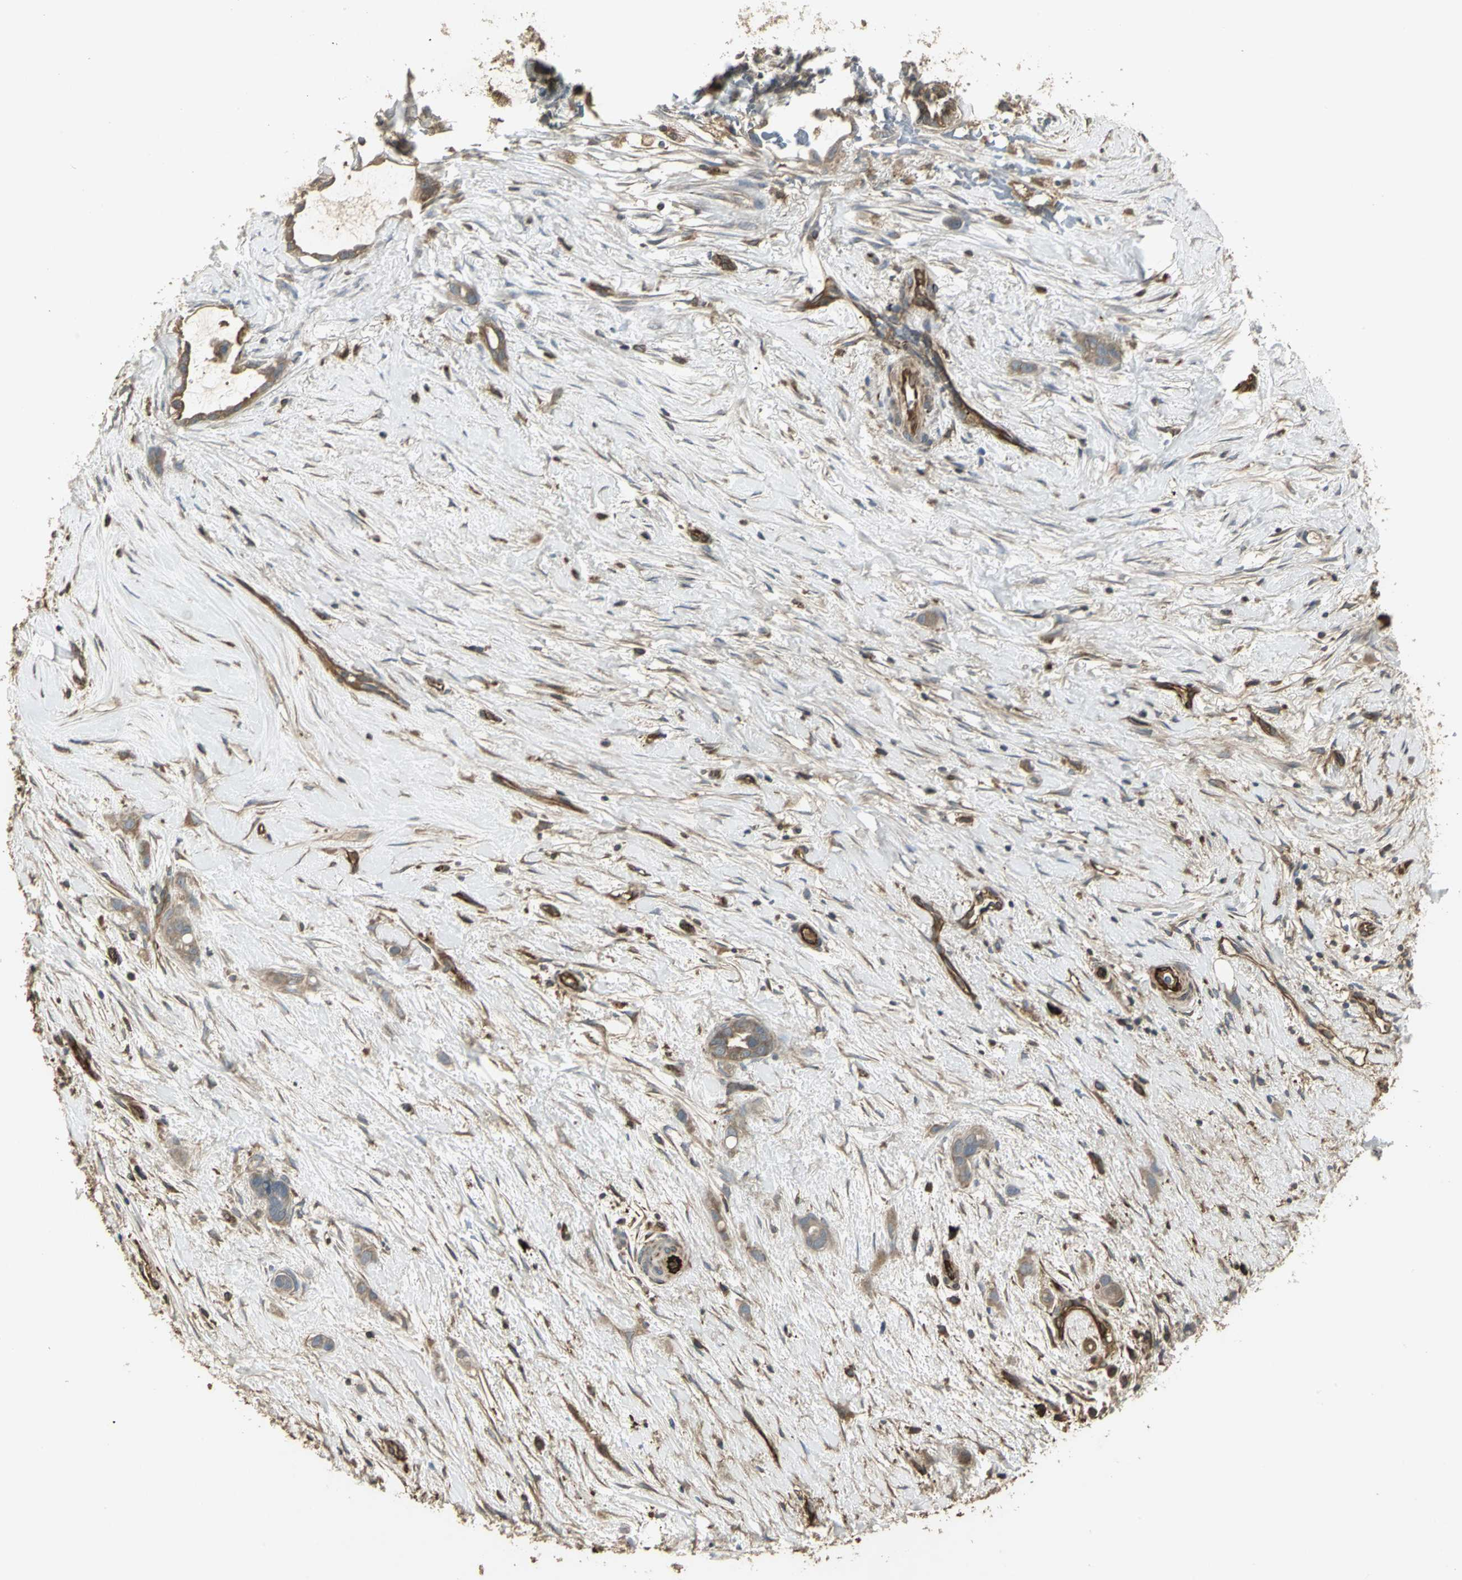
{"staining": {"intensity": "moderate", "quantity": ">75%", "location": "cytoplasmic/membranous"}, "tissue": "liver cancer", "cell_type": "Tumor cells", "image_type": "cancer", "snomed": [{"axis": "morphology", "description": "Cholangiocarcinoma"}, {"axis": "topography", "description": "Liver"}], "caption": "A medium amount of moderate cytoplasmic/membranous staining is identified in about >75% of tumor cells in liver cancer tissue.", "gene": "PRXL2B", "patient": {"sex": "female", "age": 65}}